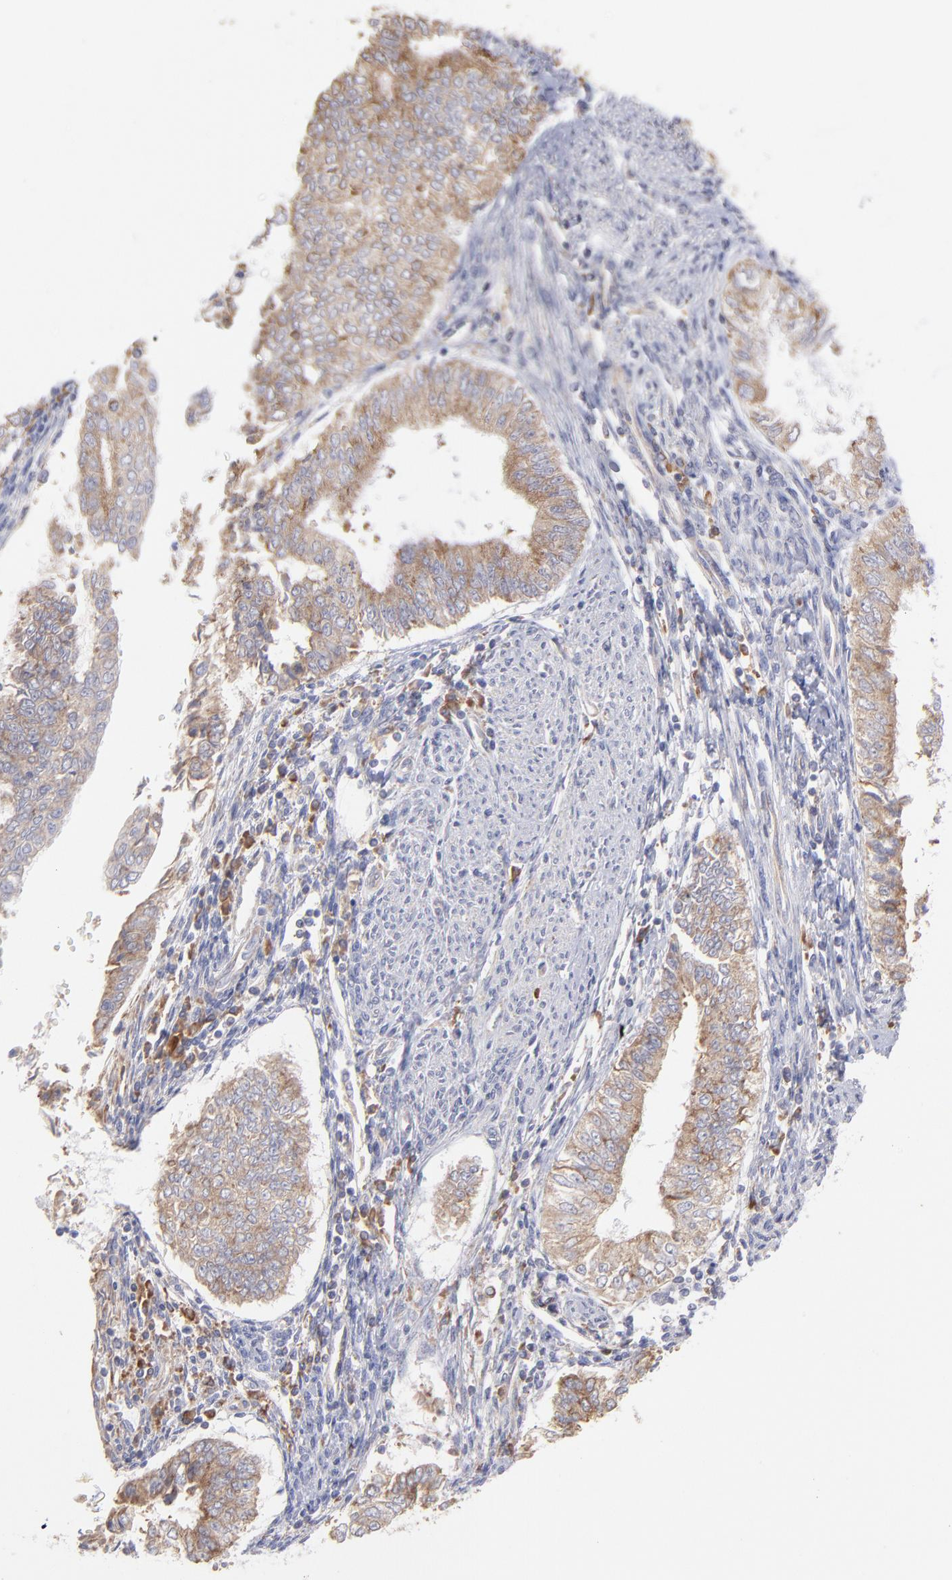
{"staining": {"intensity": "weak", "quantity": "25%-75%", "location": "cytoplasmic/membranous"}, "tissue": "endometrial cancer", "cell_type": "Tumor cells", "image_type": "cancer", "snomed": [{"axis": "morphology", "description": "Adenocarcinoma, NOS"}, {"axis": "topography", "description": "Endometrium"}], "caption": "DAB (3,3'-diaminobenzidine) immunohistochemical staining of human endometrial cancer (adenocarcinoma) reveals weak cytoplasmic/membranous protein expression in about 25%-75% of tumor cells. The protein of interest is stained brown, and the nuclei are stained in blue (DAB (3,3'-diaminobenzidine) IHC with brightfield microscopy, high magnification).", "gene": "RPLP0", "patient": {"sex": "female", "age": 66}}